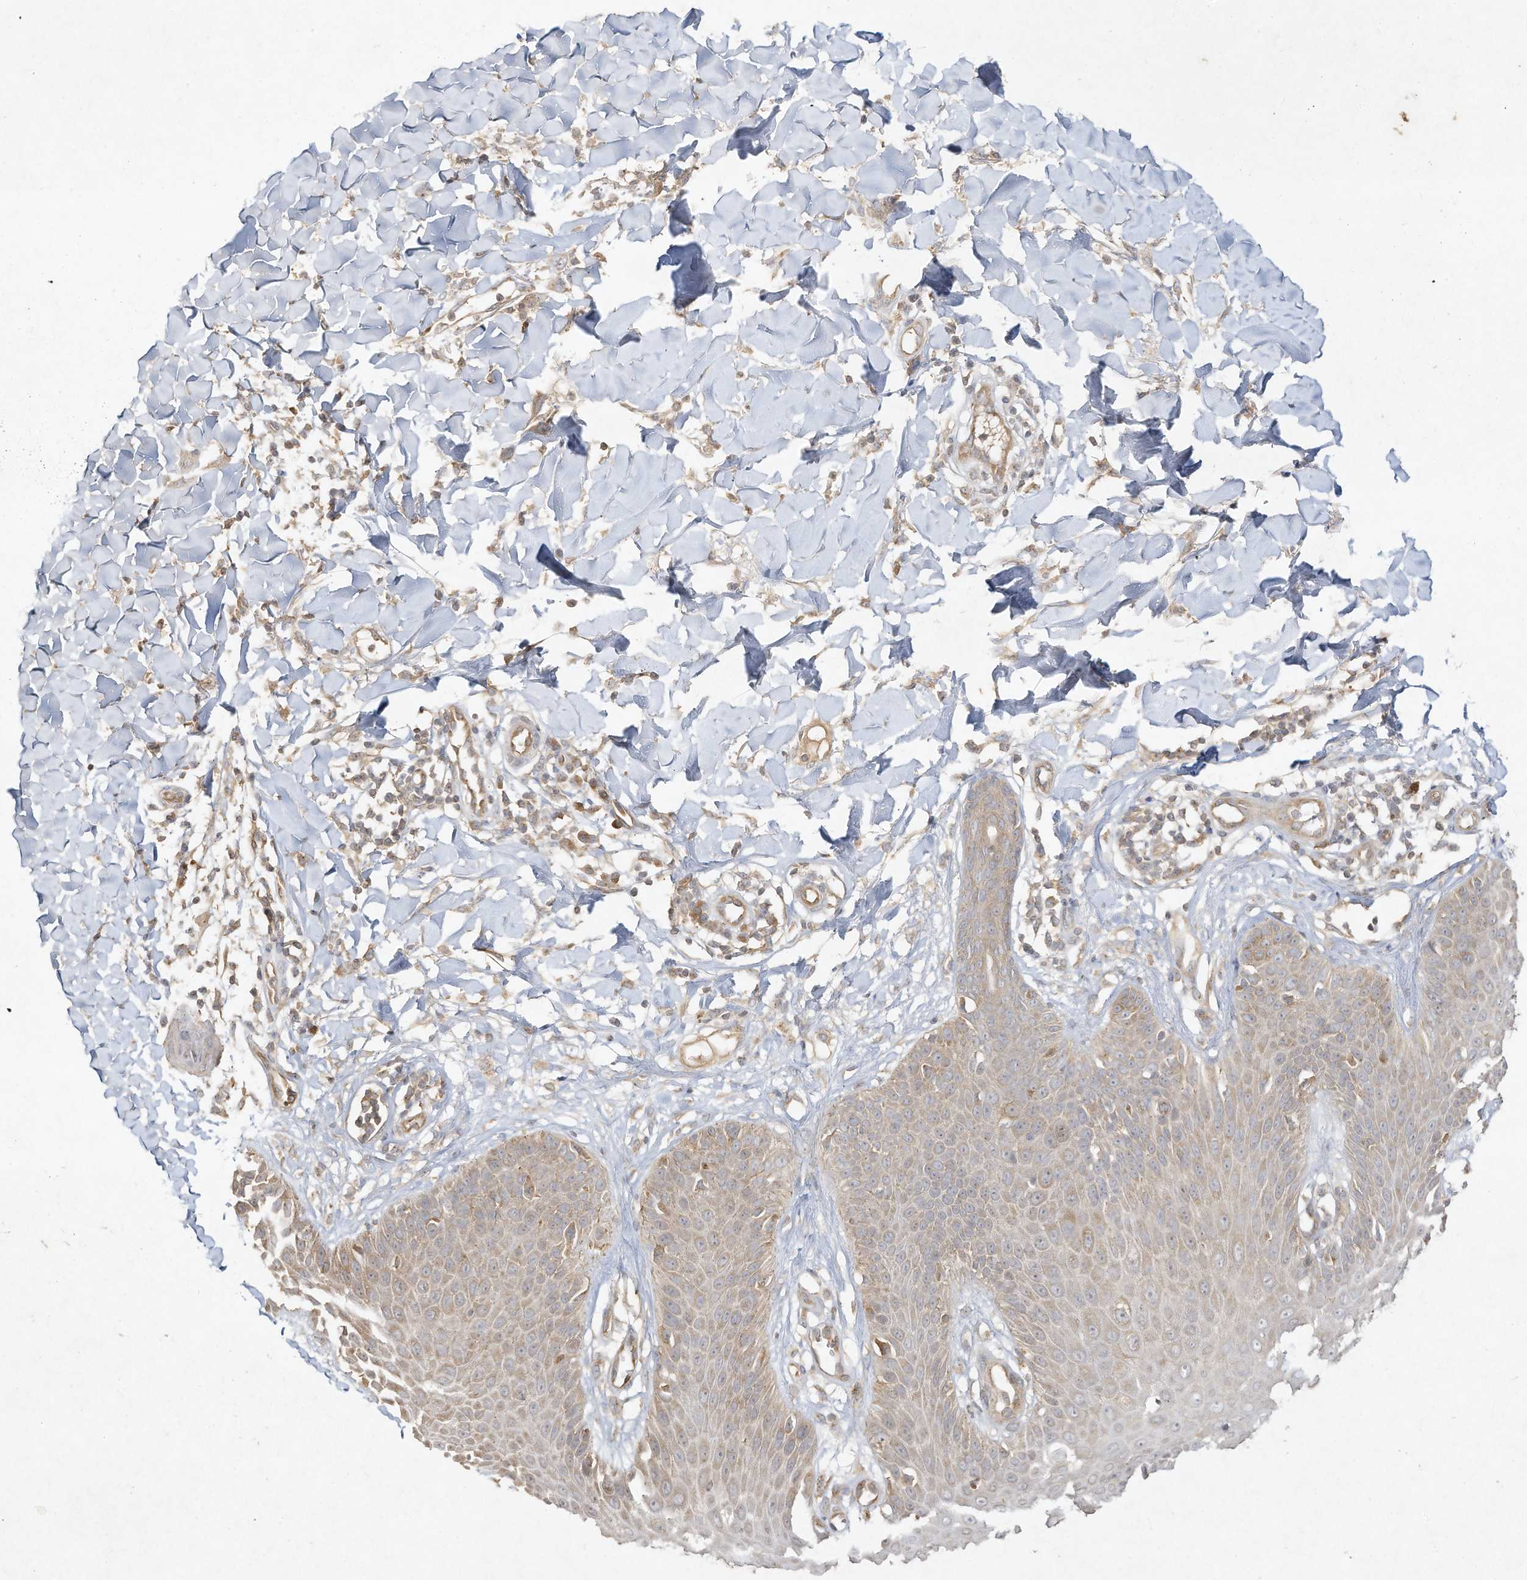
{"staining": {"intensity": "weak", "quantity": "<25%", "location": "cytoplasmic/membranous"}, "tissue": "skin cancer", "cell_type": "Tumor cells", "image_type": "cancer", "snomed": [{"axis": "morphology", "description": "Squamous cell carcinoma, NOS"}, {"axis": "topography", "description": "Skin"}], "caption": "IHC of skin cancer (squamous cell carcinoma) exhibits no positivity in tumor cells. (Stains: DAB (3,3'-diaminobenzidine) immunohistochemistry with hematoxylin counter stain, Microscopy: brightfield microscopy at high magnification).", "gene": "DYNC1I2", "patient": {"sex": "male", "age": 24}}